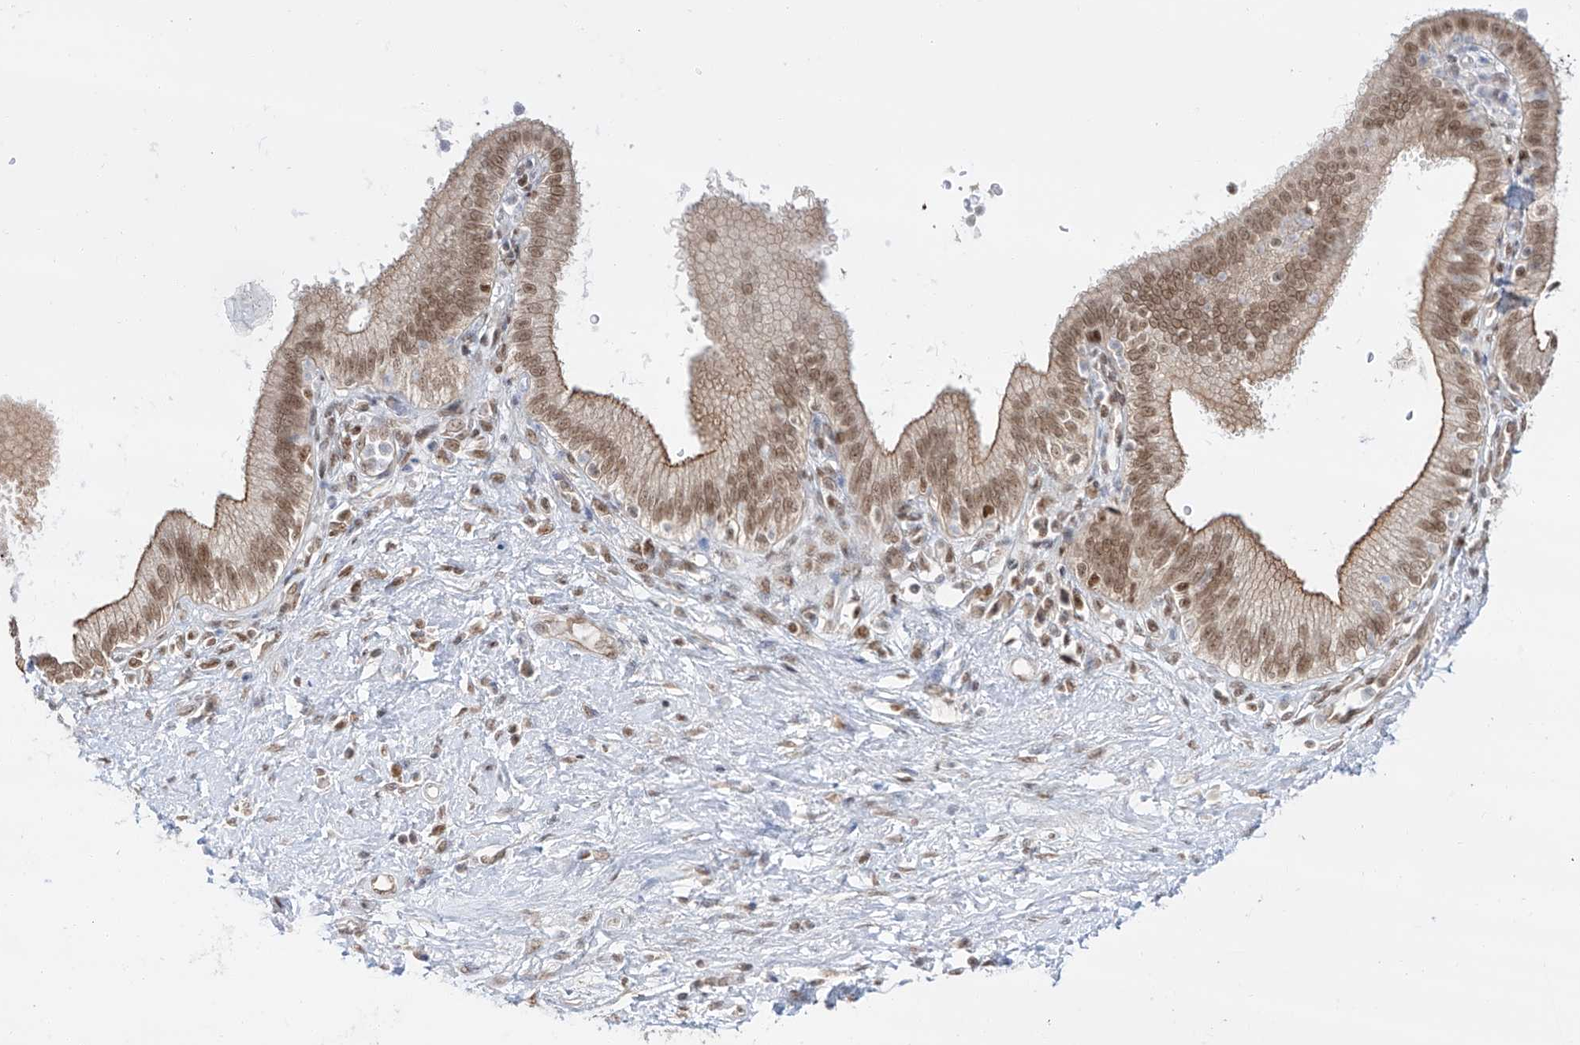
{"staining": {"intensity": "moderate", "quantity": ">75%", "location": "cytoplasmic/membranous,nuclear"}, "tissue": "pancreatic cancer", "cell_type": "Tumor cells", "image_type": "cancer", "snomed": [{"axis": "morphology", "description": "Adenocarcinoma, NOS"}, {"axis": "topography", "description": "Pancreas"}], "caption": "Immunohistochemistry (IHC) micrograph of neoplastic tissue: pancreatic adenocarcinoma stained using IHC exhibits medium levels of moderate protein expression localized specifically in the cytoplasmic/membranous and nuclear of tumor cells, appearing as a cytoplasmic/membranous and nuclear brown color.", "gene": "POGK", "patient": {"sex": "female", "age": 73}}